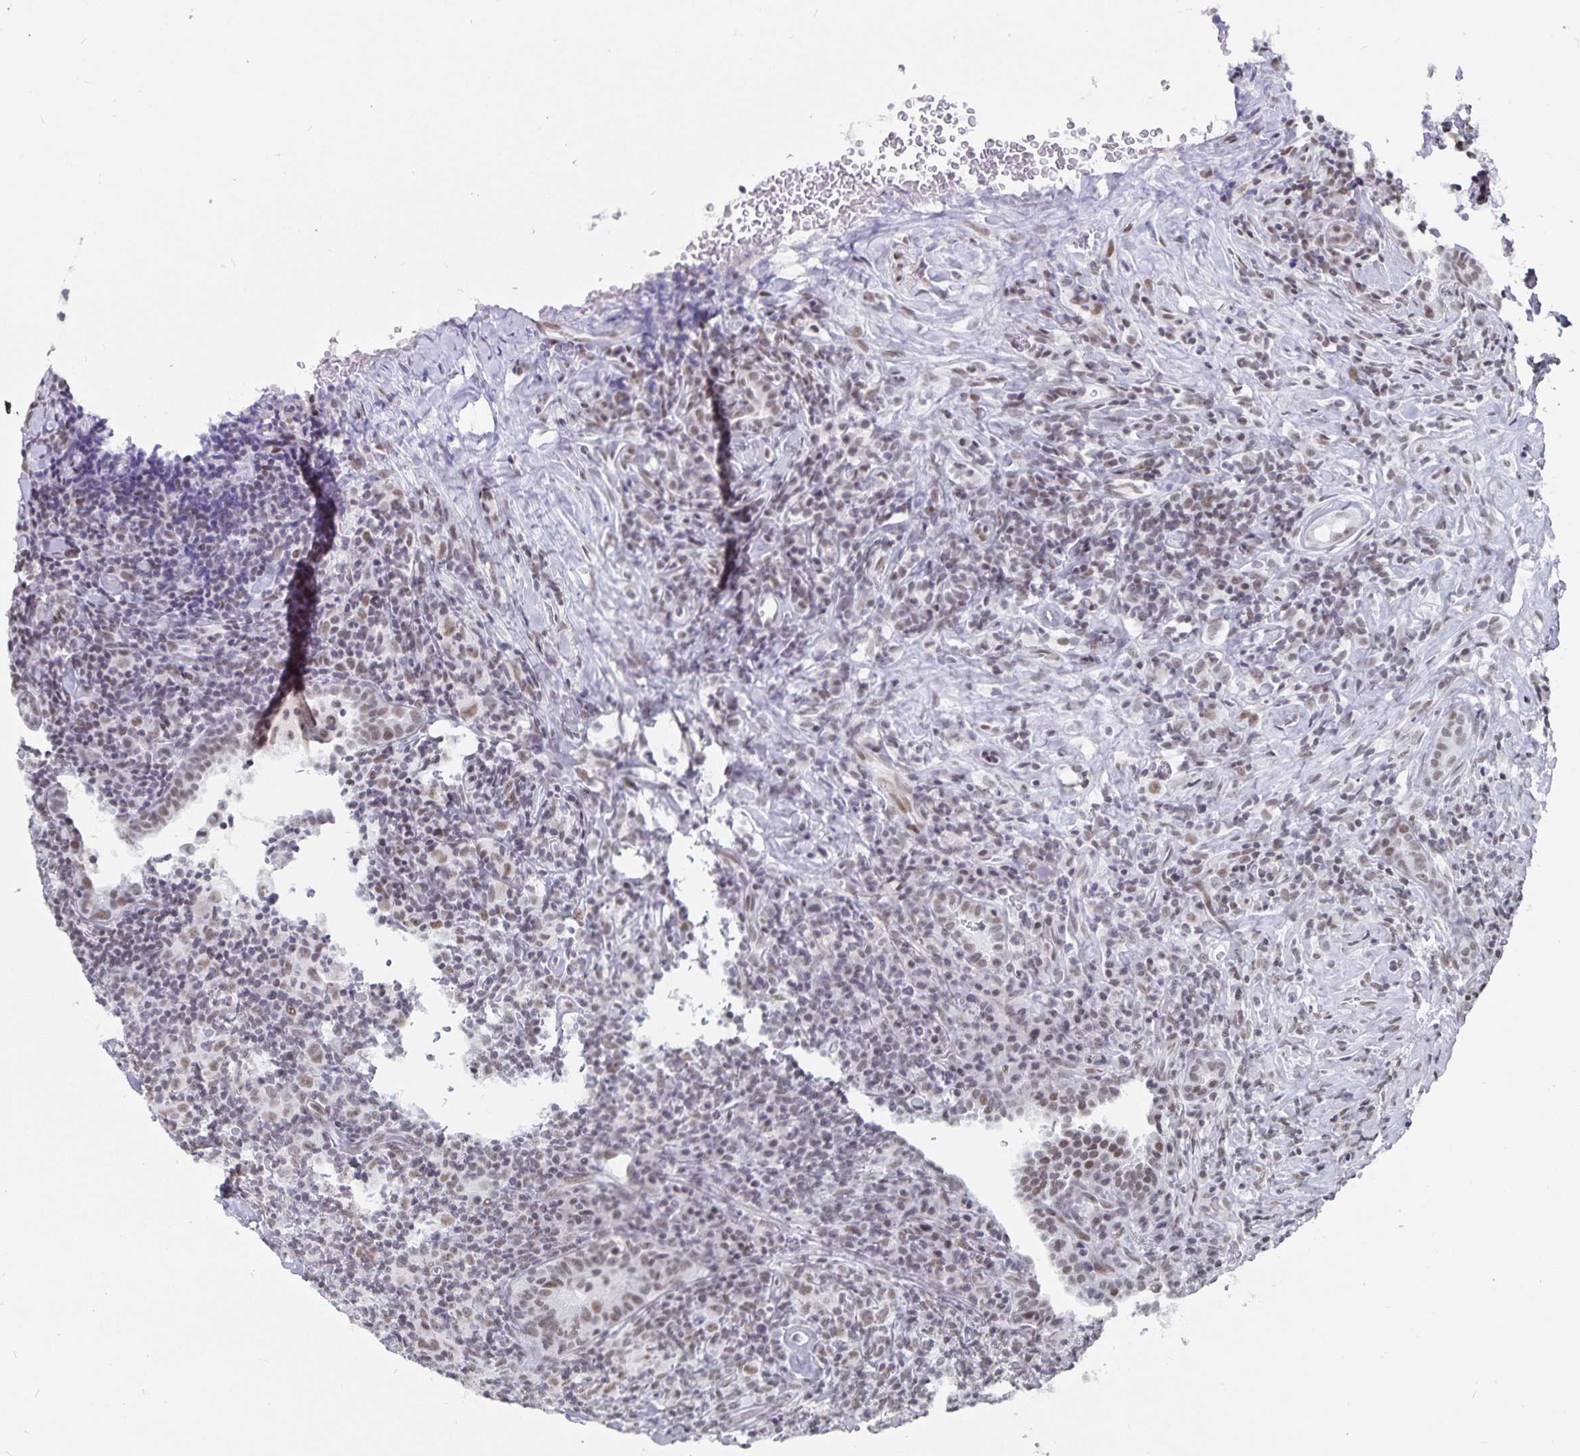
{"staining": {"intensity": "weak", "quantity": ">75%", "location": "nuclear"}, "tissue": "lymphoma", "cell_type": "Tumor cells", "image_type": "cancer", "snomed": [{"axis": "morphology", "description": "Hodgkin's disease, NOS"}, {"axis": "topography", "description": "Lung"}], "caption": "Weak nuclear positivity is present in approximately >75% of tumor cells in Hodgkin's disease.", "gene": "PBX2", "patient": {"sex": "male", "age": 17}}